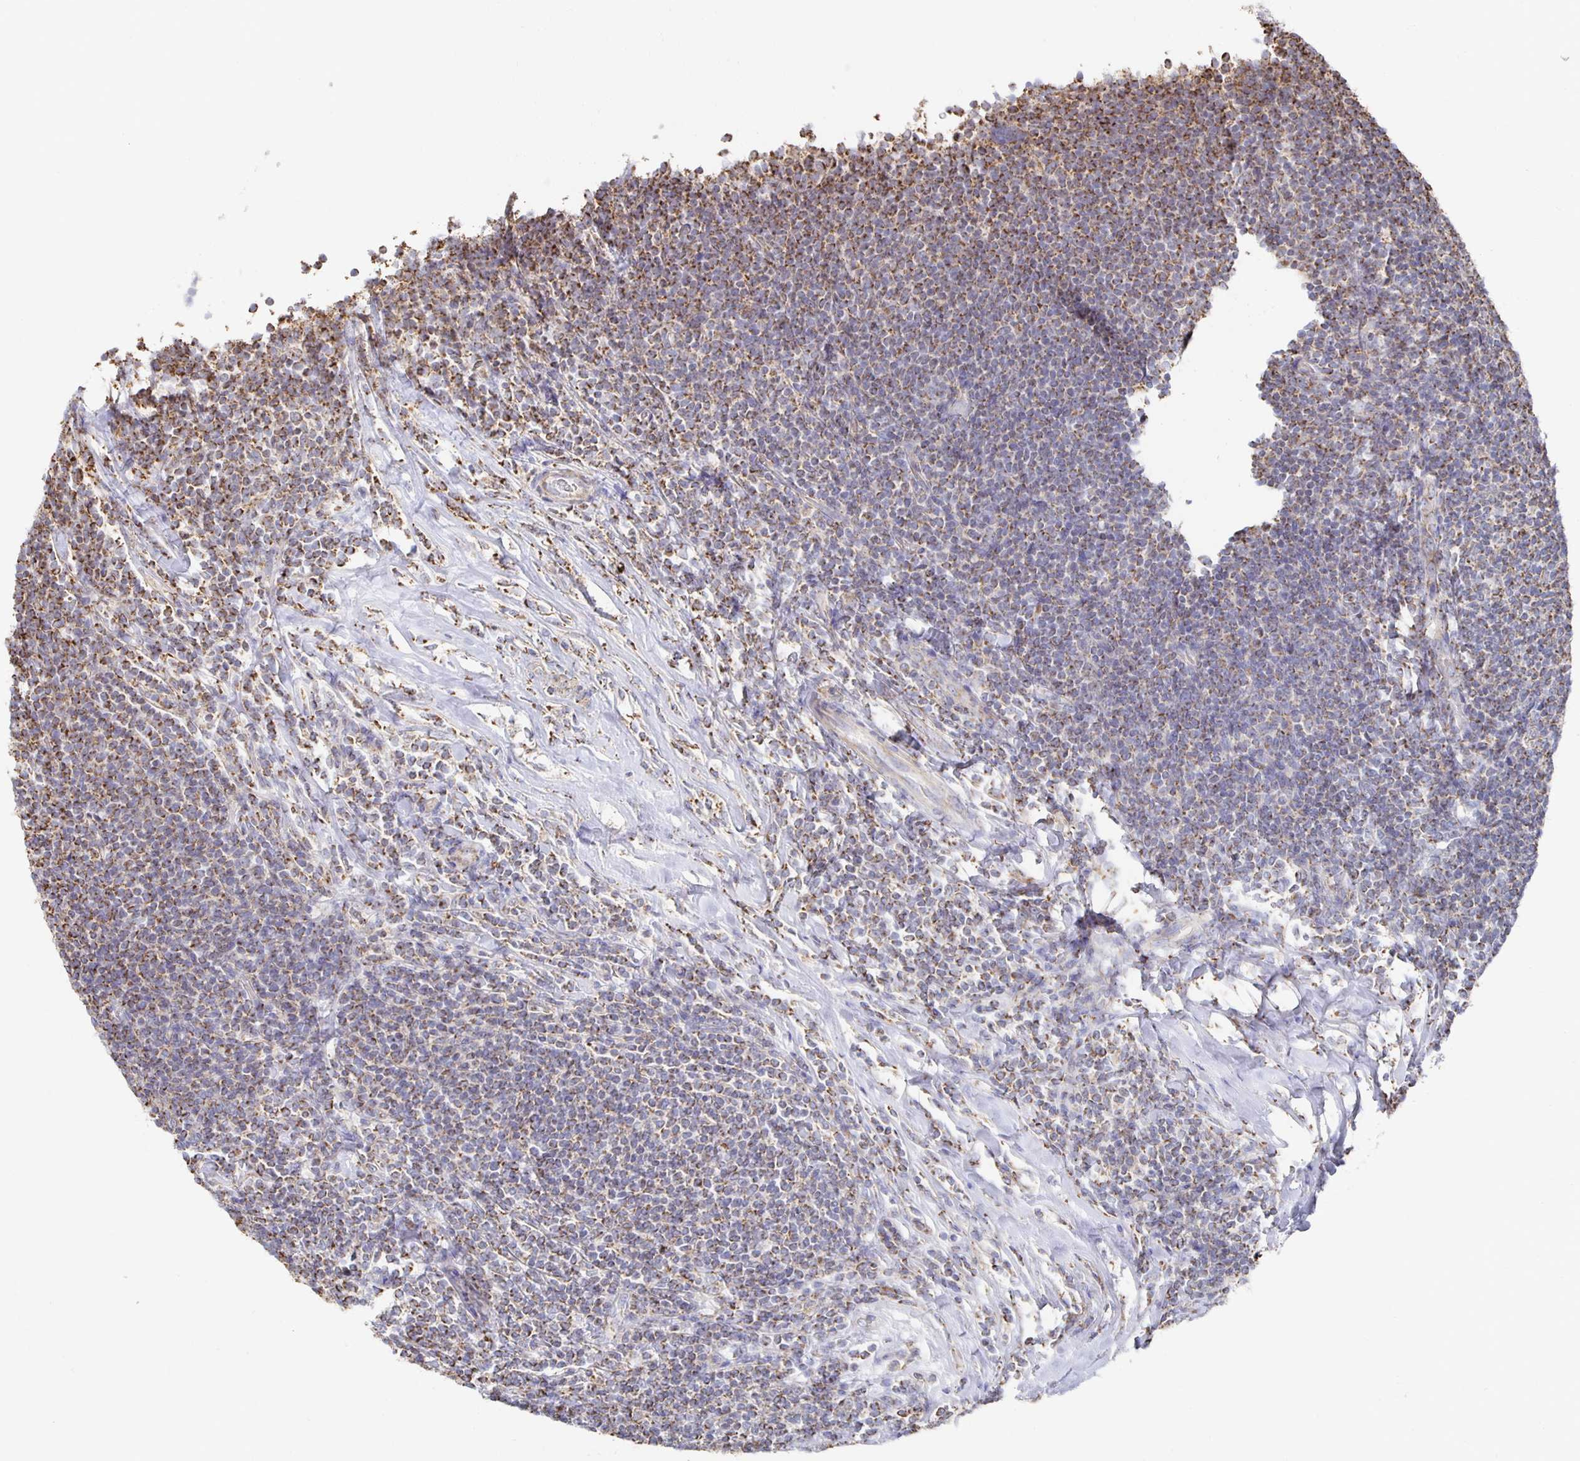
{"staining": {"intensity": "moderate", "quantity": "25%-75%", "location": "cytoplasmic/membranous"}, "tissue": "lymphoma", "cell_type": "Tumor cells", "image_type": "cancer", "snomed": [{"axis": "morphology", "description": "Malignant lymphoma, non-Hodgkin's type, Low grade"}, {"axis": "topography", "description": "Lymph node"}], "caption": "IHC (DAB) staining of human malignant lymphoma, non-Hodgkin's type (low-grade) demonstrates moderate cytoplasmic/membranous protein positivity in approximately 25%-75% of tumor cells. (DAB (3,3'-diaminobenzidine) = brown stain, brightfield microscopy at high magnification).", "gene": "NKX2-8", "patient": {"sex": "male", "age": 52}}